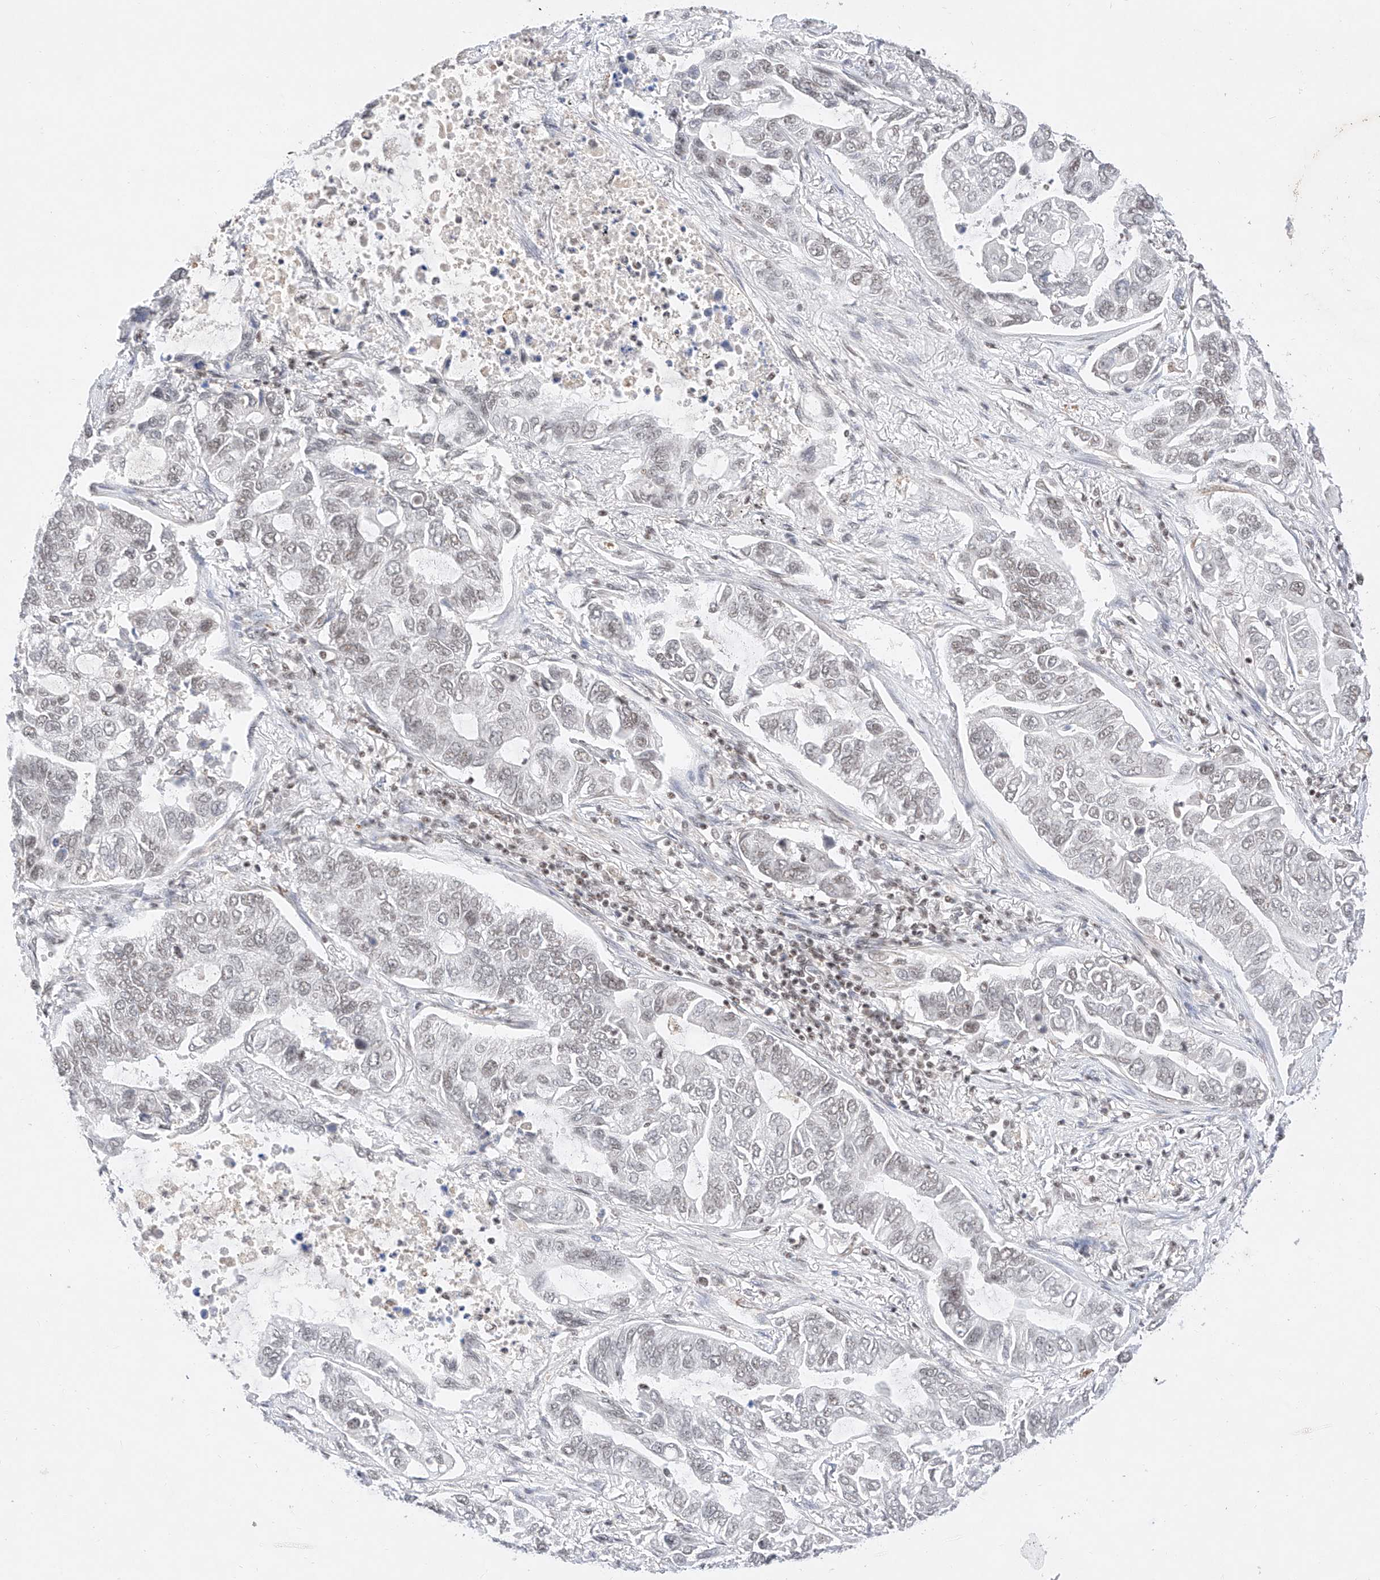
{"staining": {"intensity": "negative", "quantity": "none", "location": "none"}, "tissue": "lung cancer", "cell_type": "Tumor cells", "image_type": "cancer", "snomed": [{"axis": "morphology", "description": "Adenocarcinoma, NOS"}, {"axis": "topography", "description": "Lung"}], "caption": "The immunohistochemistry photomicrograph has no significant expression in tumor cells of lung cancer tissue.", "gene": "NRF1", "patient": {"sex": "male", "age": 64}}